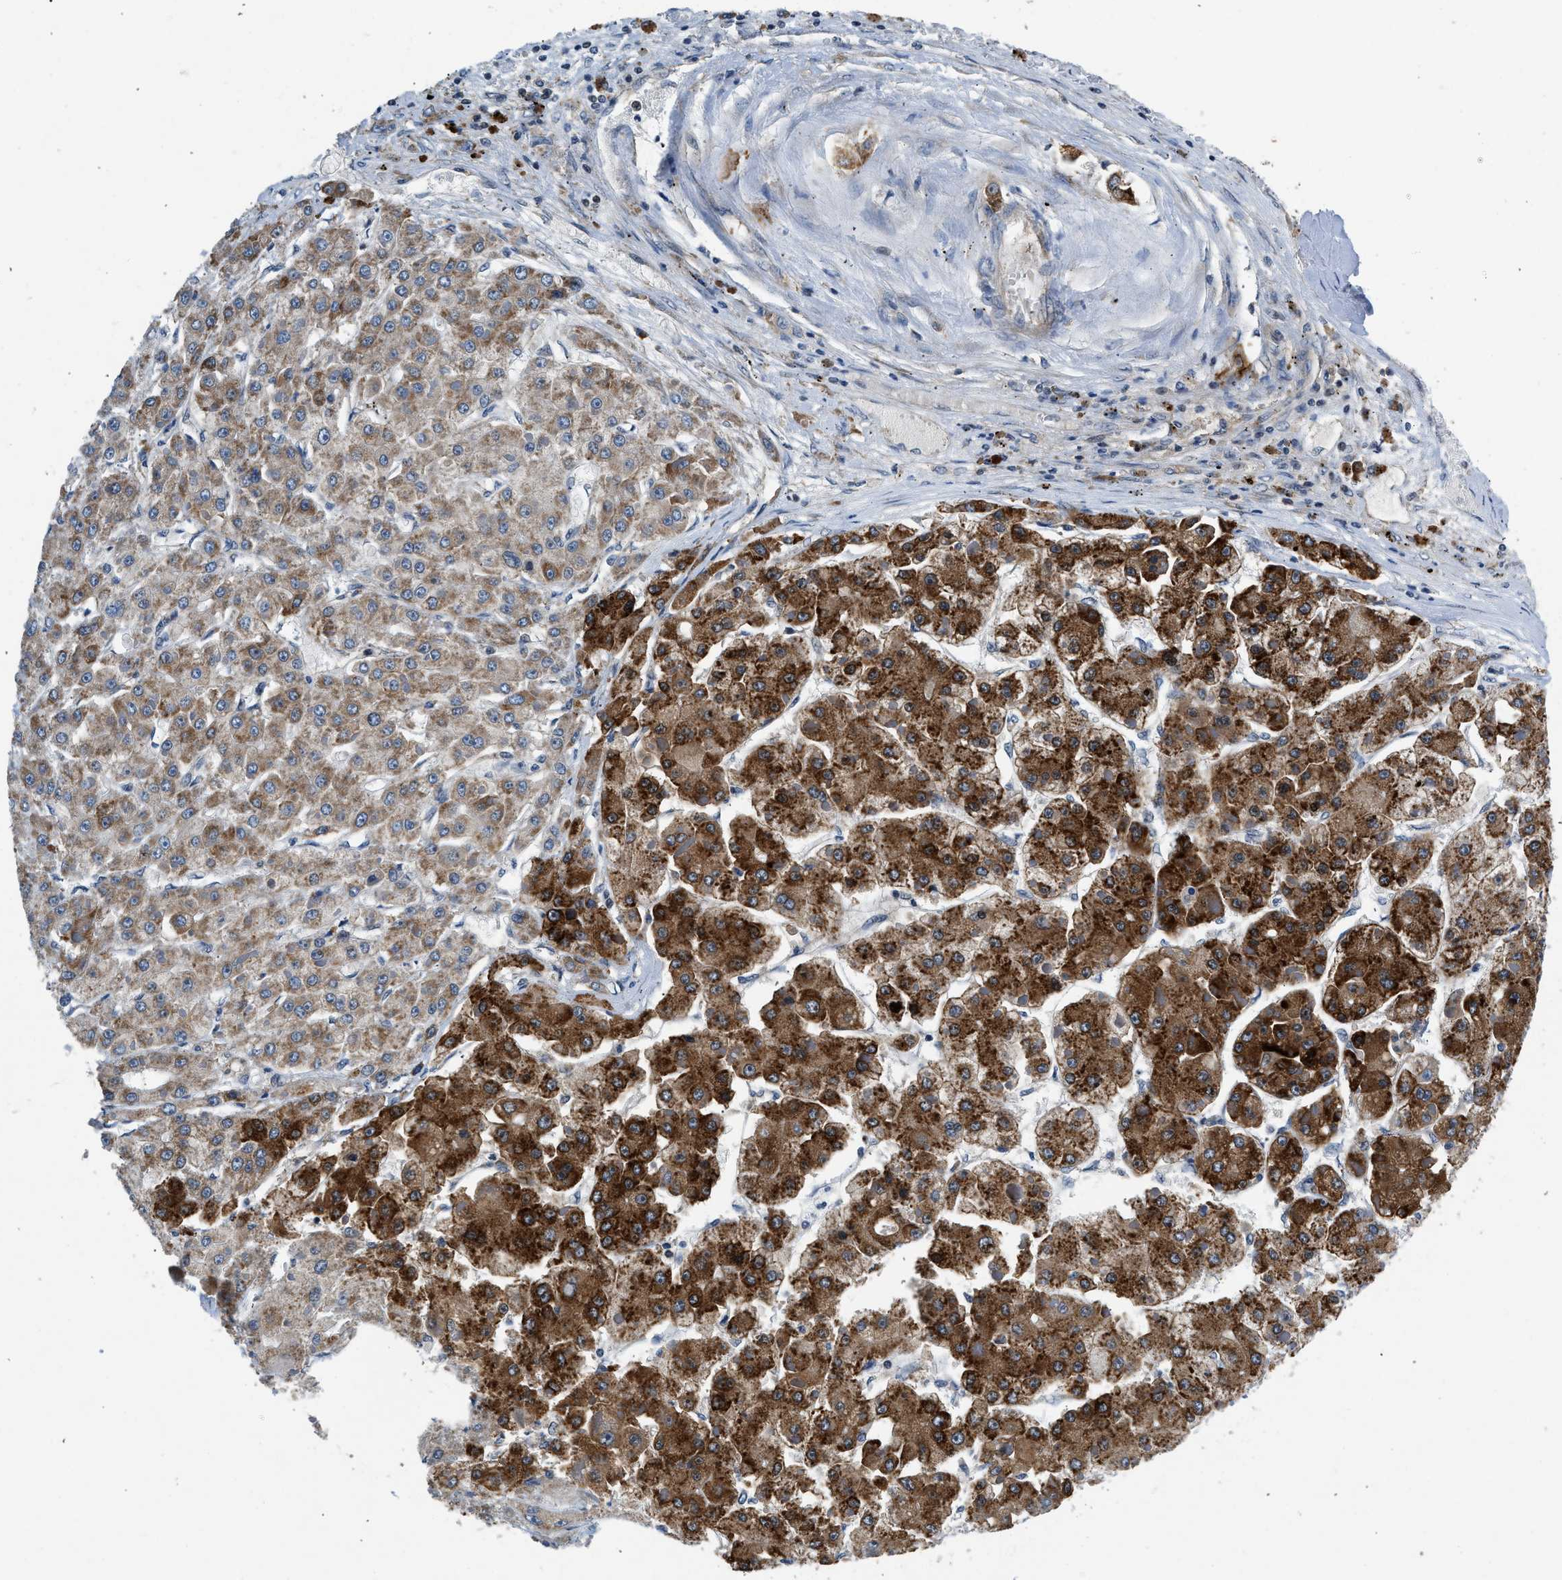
{"staining": {"intensity": "strong", "quantity": "25%-75%", "location": "cytoplasmic/membranous"}, "tissue": "liver cancer", "cell_type": "Tumor cells", "image_type": "cancer", "snomed": [{"axis": "morphology", "description": "Carcinoma, Hepatocellular, NOS"}, {"axis": "topography", "description": "Liver"}], "caption": "Brown immunohistochemical staining in human hepatocellular carcinoma (liver) displays strong cytoplasmic/membranous positivity in approximately 25%-75% of tumor cells.", "gene": "PA2G4", "patient": {"sex": "female", "age": 73}}